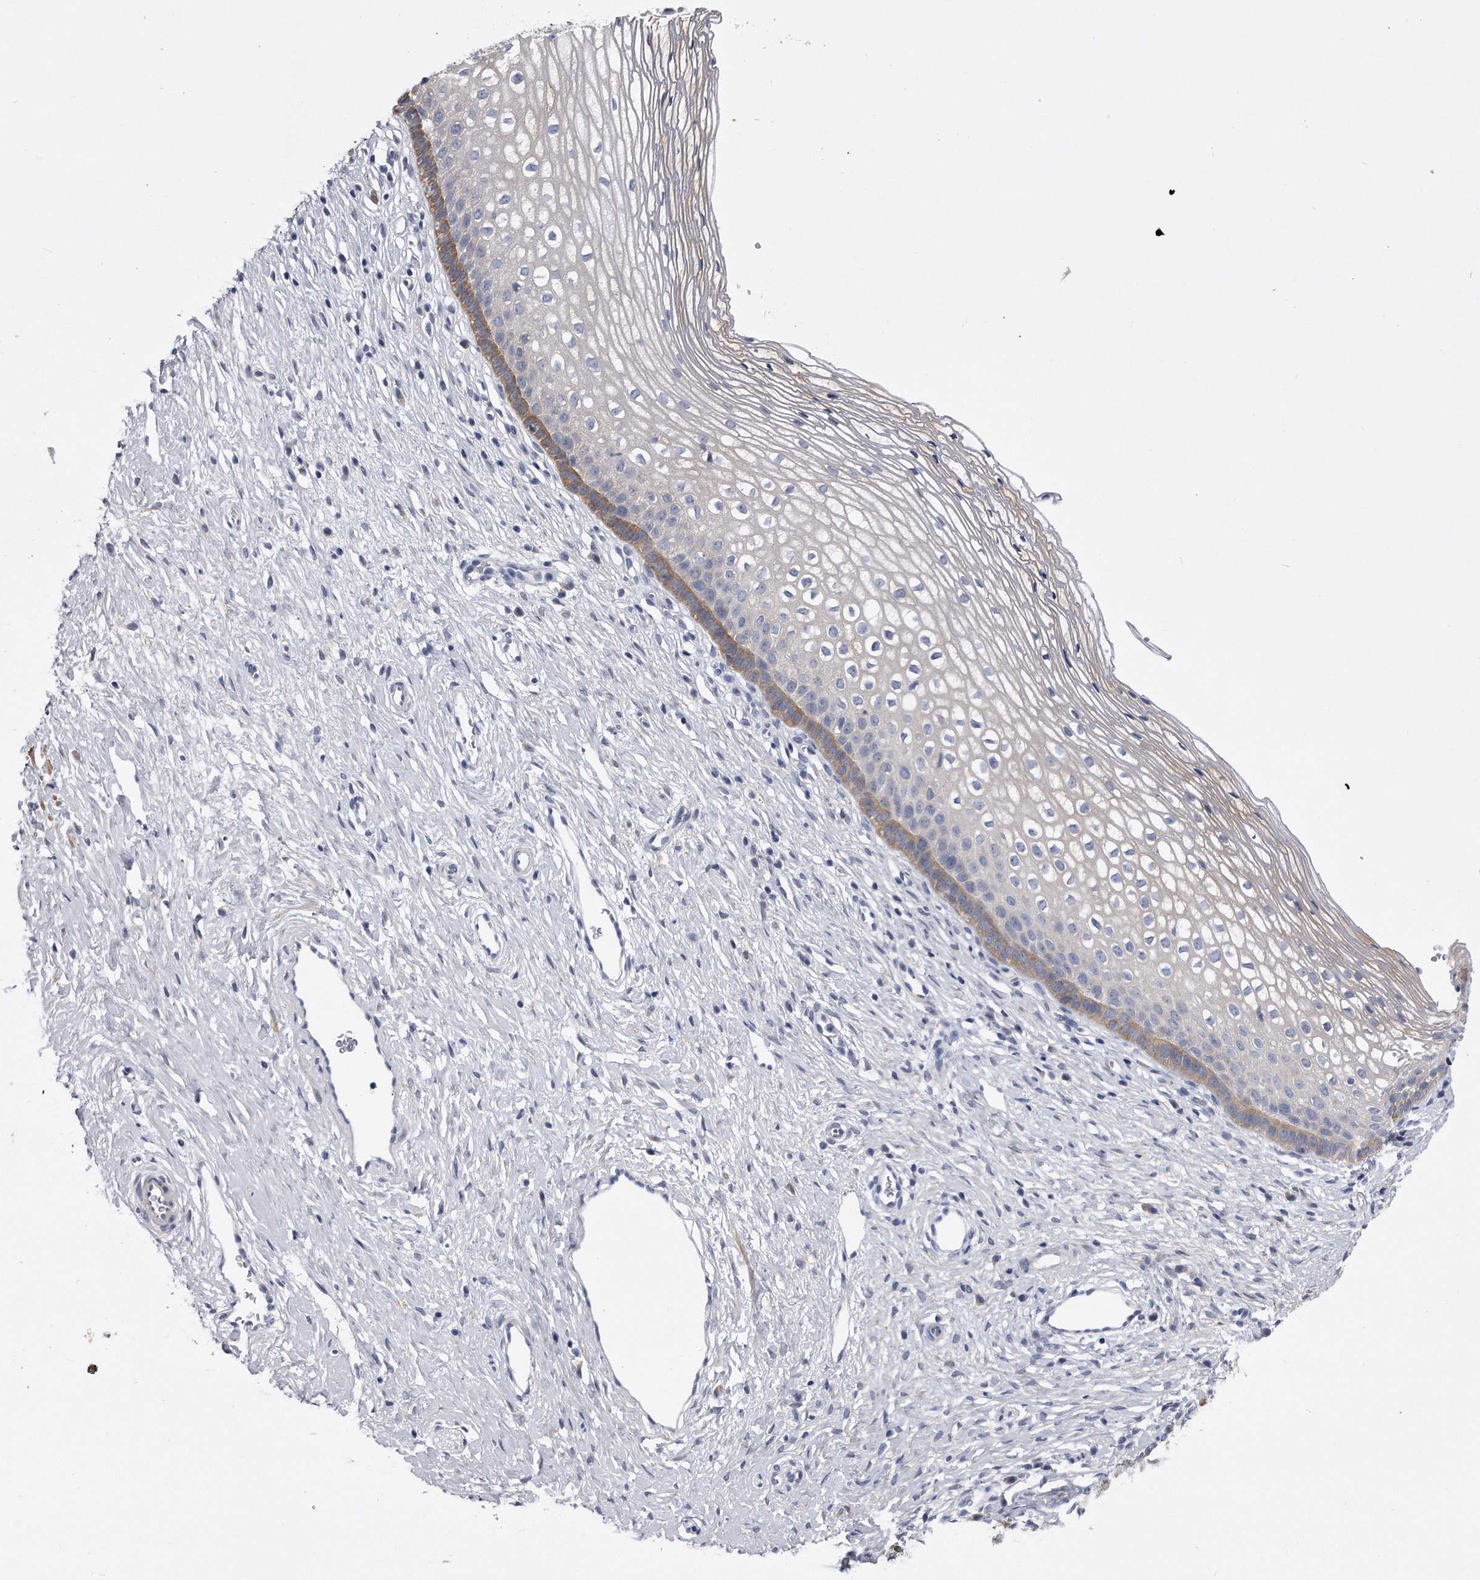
{"staining": {"intensity": "negative", "quantity": "none", "location": "none"}, "tissue": "cervix", "cell_type": "Glandular cells", "image_type": "normal", "snomed": [{"axis": "morphology", "description": "Normal tissue, NOS"}, {"axis": "topography", "description": "Cervix"}], "caption": "IHC image of normal cervix: human cervix stained with DAB demonstrates no significant protein staining in glandular cells.", "gene": "PYGB", "patient": {"sex": "female", "age": 27}}